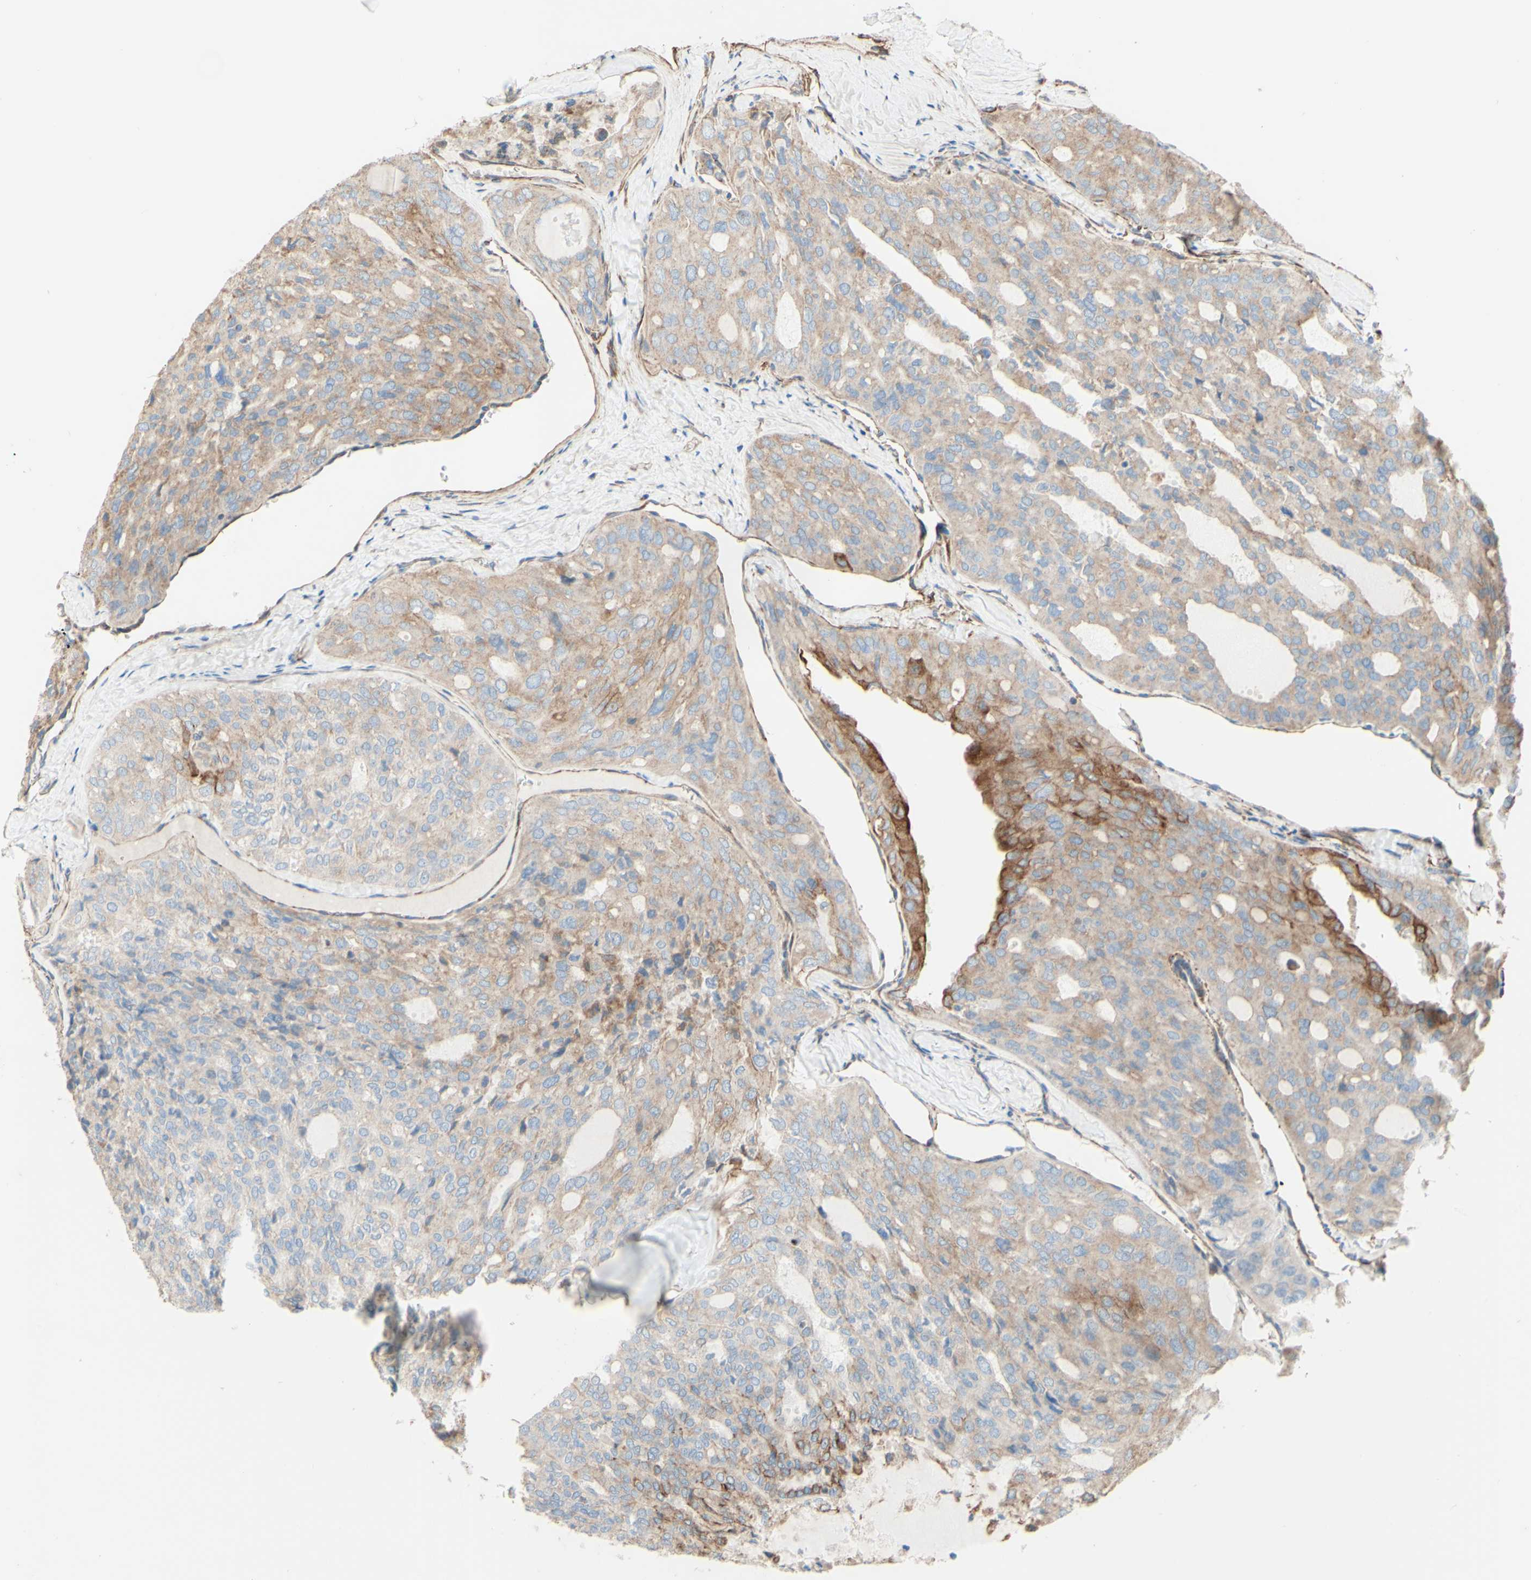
{"staining": {"intensity": "moderate", "quantity": "<25%", "location": "cytoplasmic/membranous"}, "tissue": "thyroid cancer", "cell_type": "Tumor cells", "image_type": "cancer", "snomed": [{"axis": "morphology", "description": "Follicular adenoma carcinoma, NOS"}, {"axis": "topography", "description": "Thyroid gland"}], "caption": "A micrograph showing moderate cytoplasmic/membranous staining in approximately <25% of tumor cells in thyroid cancer, as visualized by brown immunohistochemical staining.", "gene": "ENDOD1", "patient": {"sex": "male", "age": 75}}